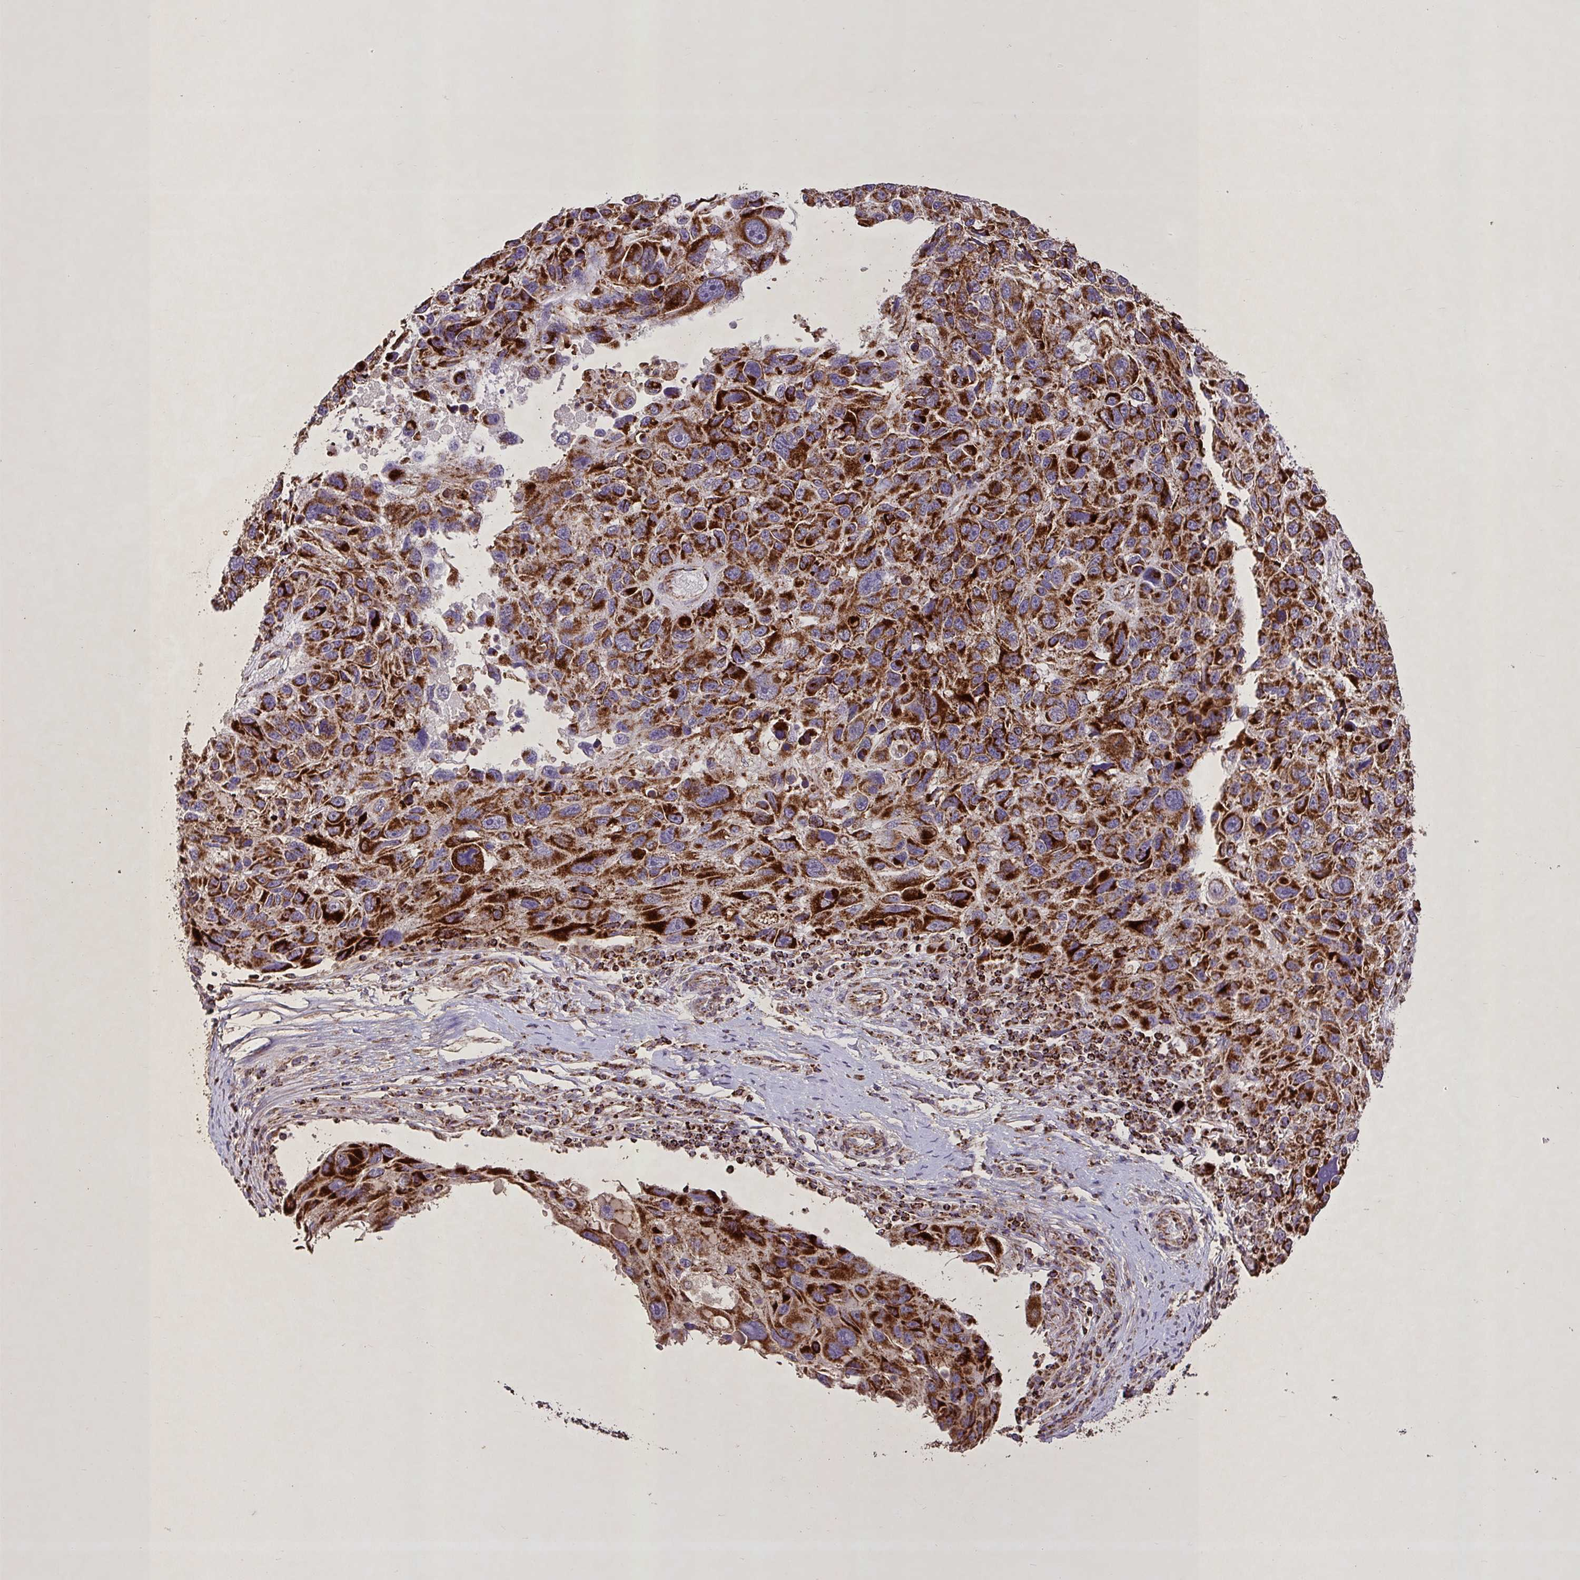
{"staining": {"intensity": "strong", "quantity": ">75%", "location": "cytoplasmic/membranous"}, "tissue": "melanoma", "cell_type": "Tumor cells", "image_type": "cancer", "snomed": [{"axis": "morphology", "description": "Malignant melanoma, NOS"}, {"axis": "topography", "description": "Skin"}], "caption": "Melanoma stained for a protein displays strong cytoplasmic/membranous positivity in tumor cells.", "gene": "AGK", "patient": {"sex": "male", "age": 53}}